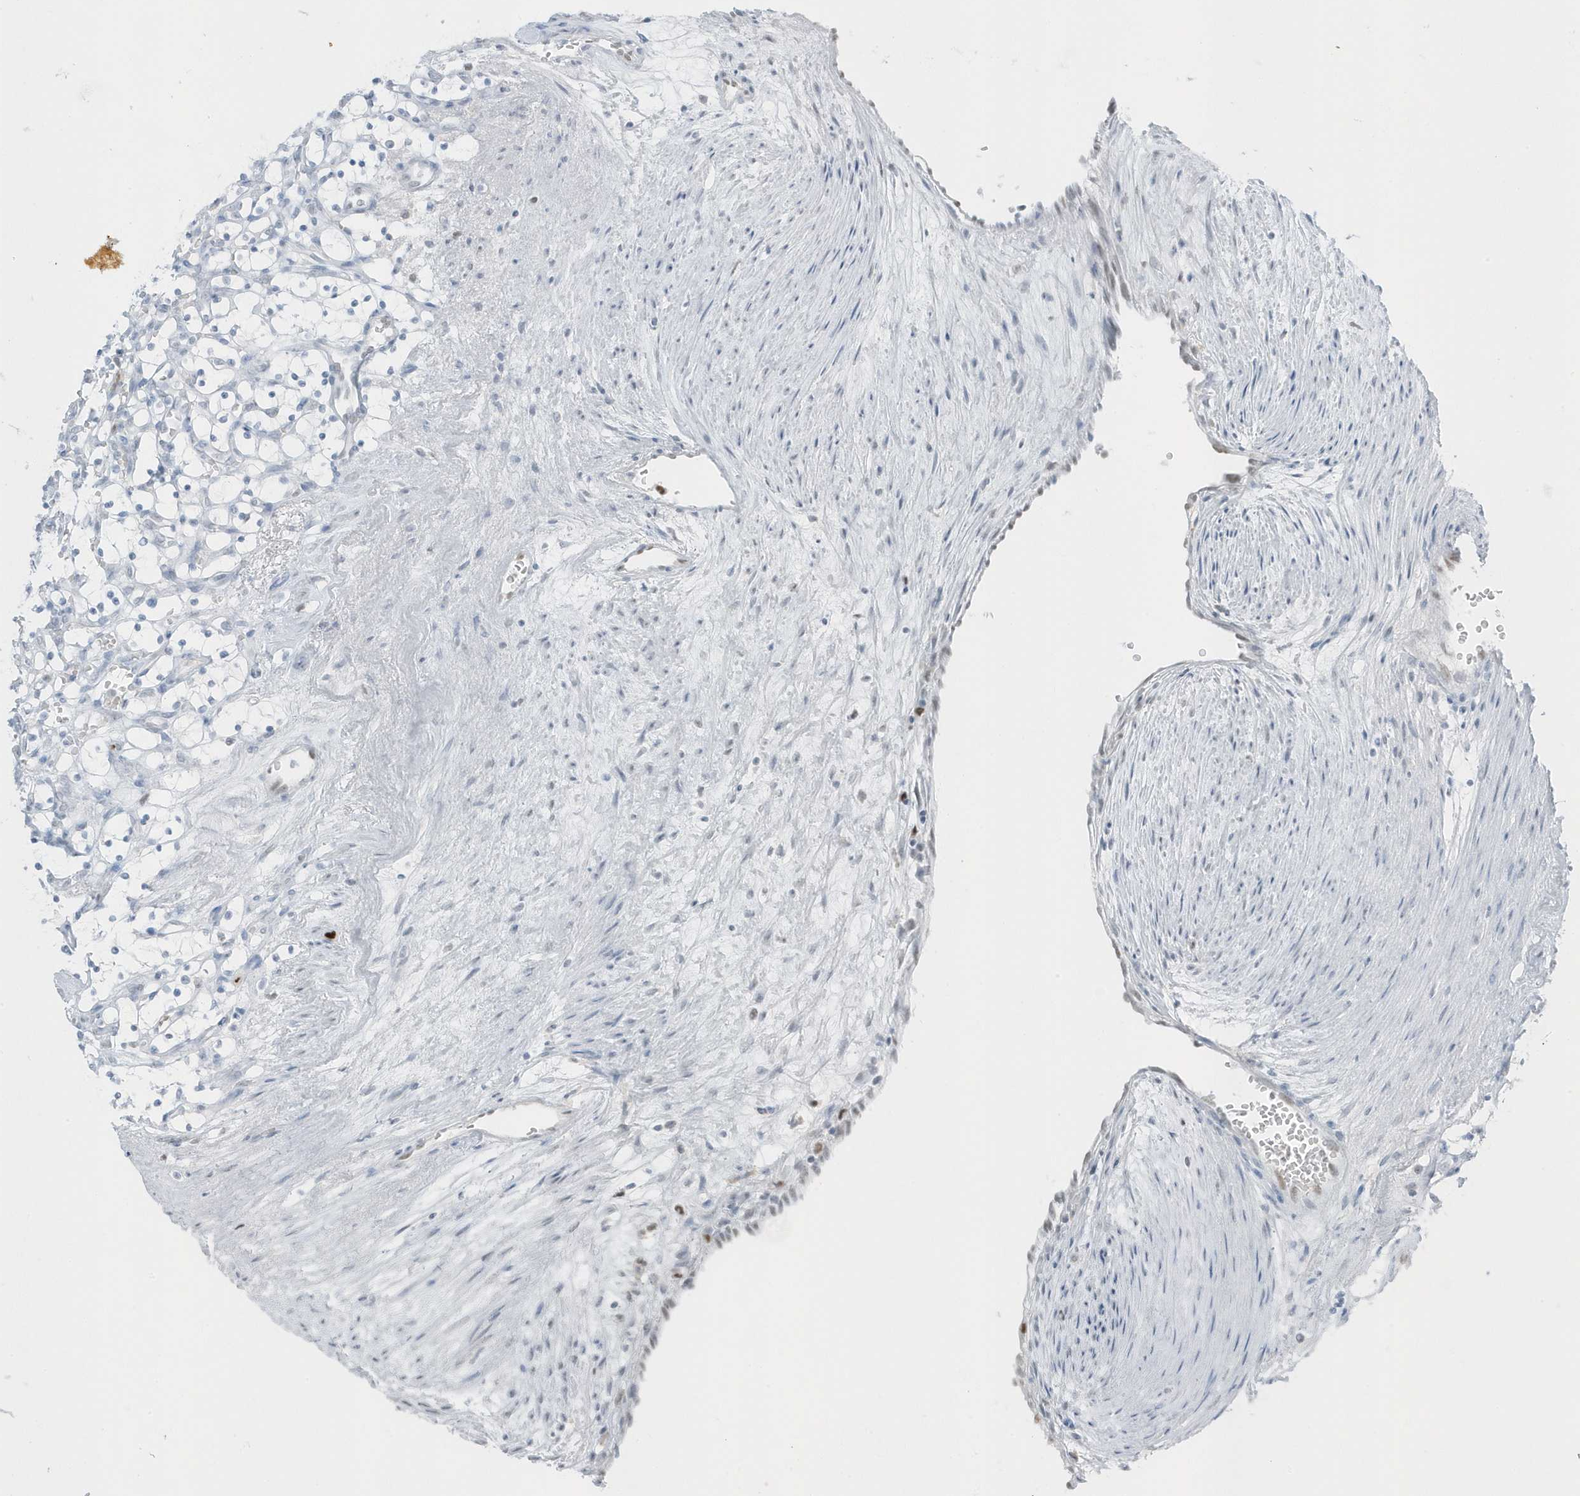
{"staining": {"intensity": "negative", "quantity": "none", "location": "none"}, "tissue": "renal cancer", "cell_type": "Tumor cells", "image_type": "cancer", "snomed": [{"axis": "morphology", "description": "Adenocarcinoma, NOS"}, {"axis": "topography", "description": "Kidney"}], "caption": "Image shows no significant protein expression in tumor cells of adenocarcinoma (renal).", "gene": "SMIM34", "patient": {"sex": "female", "age": 69}}